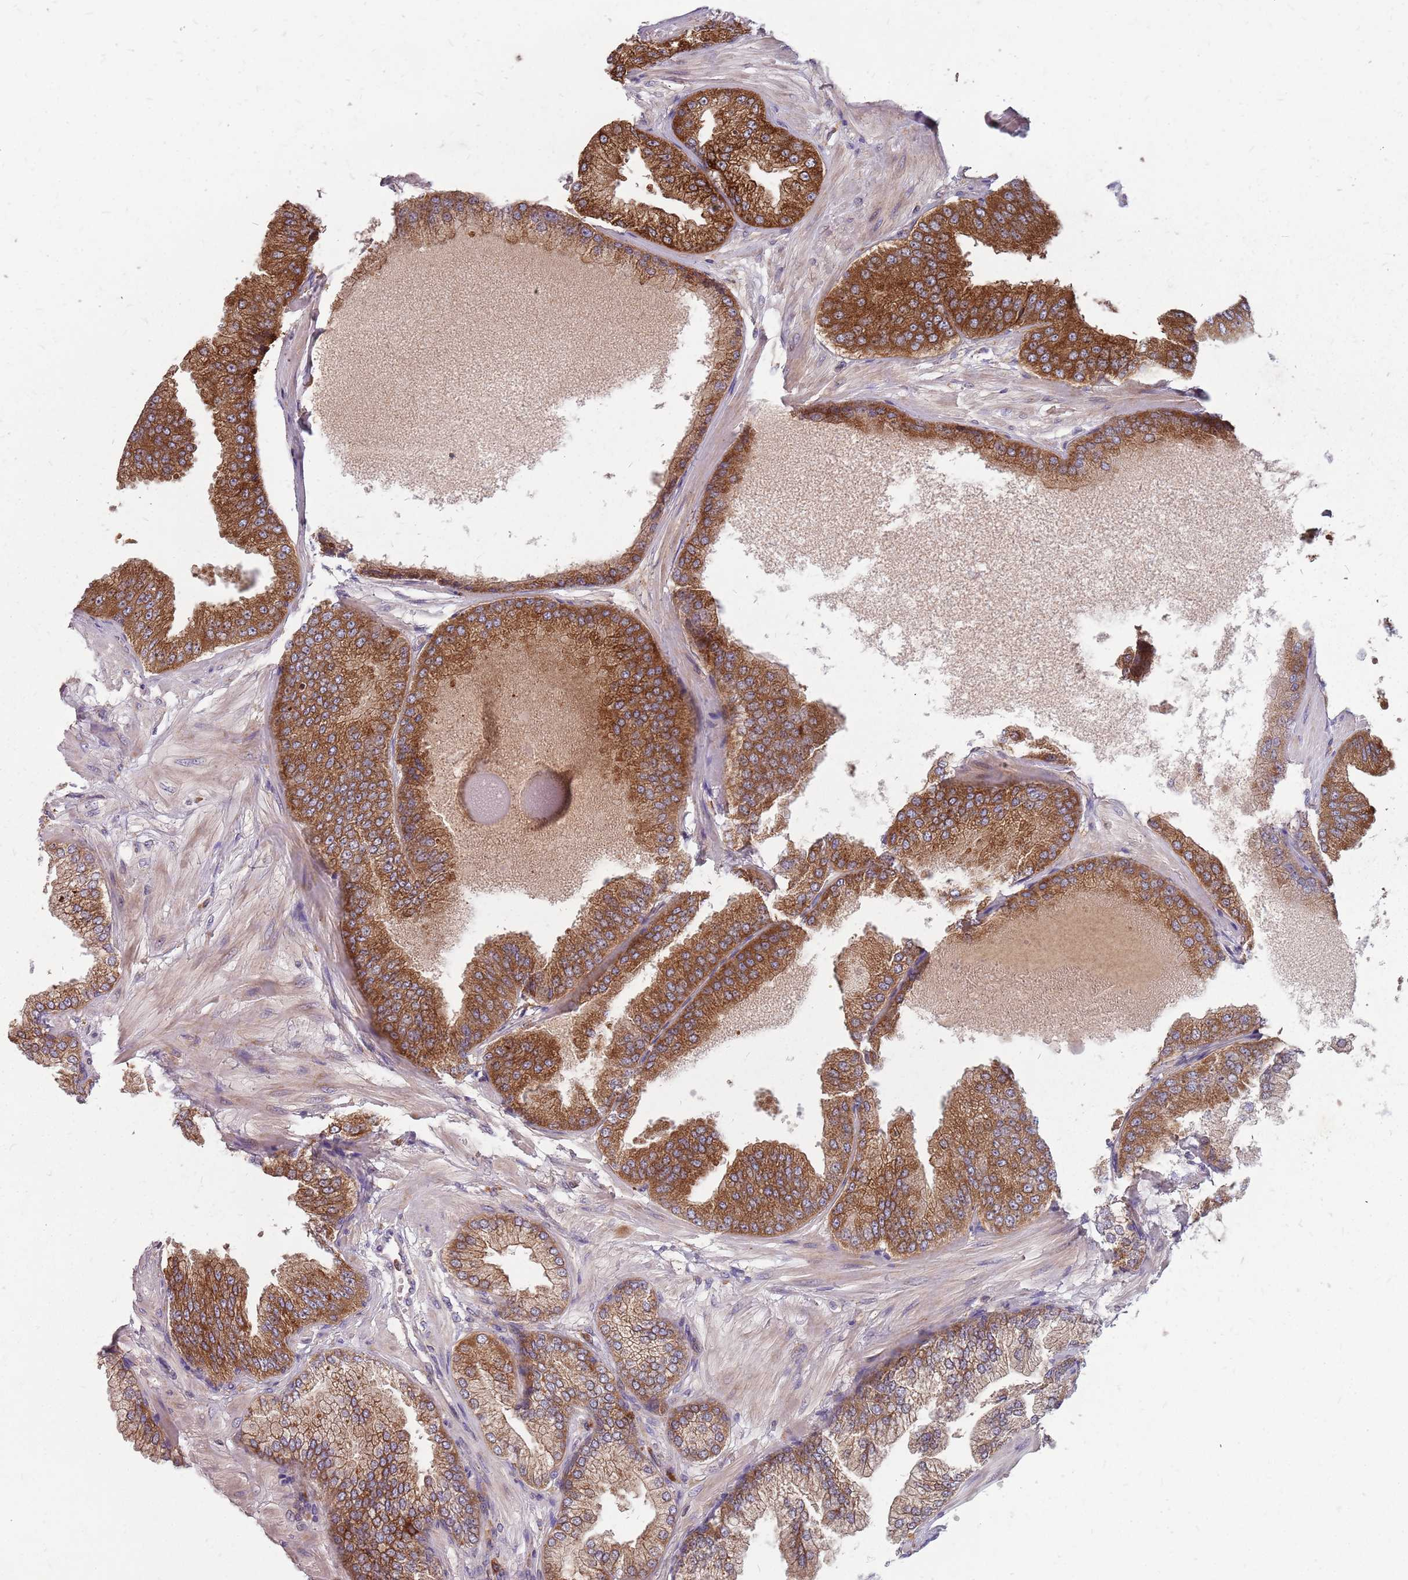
{"staining": {"intensity": "strong", "quantity": ">75%", "location": "cytoplasmic/membranous"}, "tissue": "prostate cancer", "cell_type": "Tumor cells", "image_type": "cancer", "snomed": [{"axis": "morphology", "description": "Adenocarcinoma, Low grade"}, {"axis": "topography", "description": "Prostate"}], "caption": "A high-resolution histopathology image shows IHC staining of prostate adenocarcinoma (low-grade), which demonstrates strong cytoplasmic/membranous expression in approximately >75% of tumor cells.", "gene": "NME4", "patient": {"sex": "male", "age": 55}}